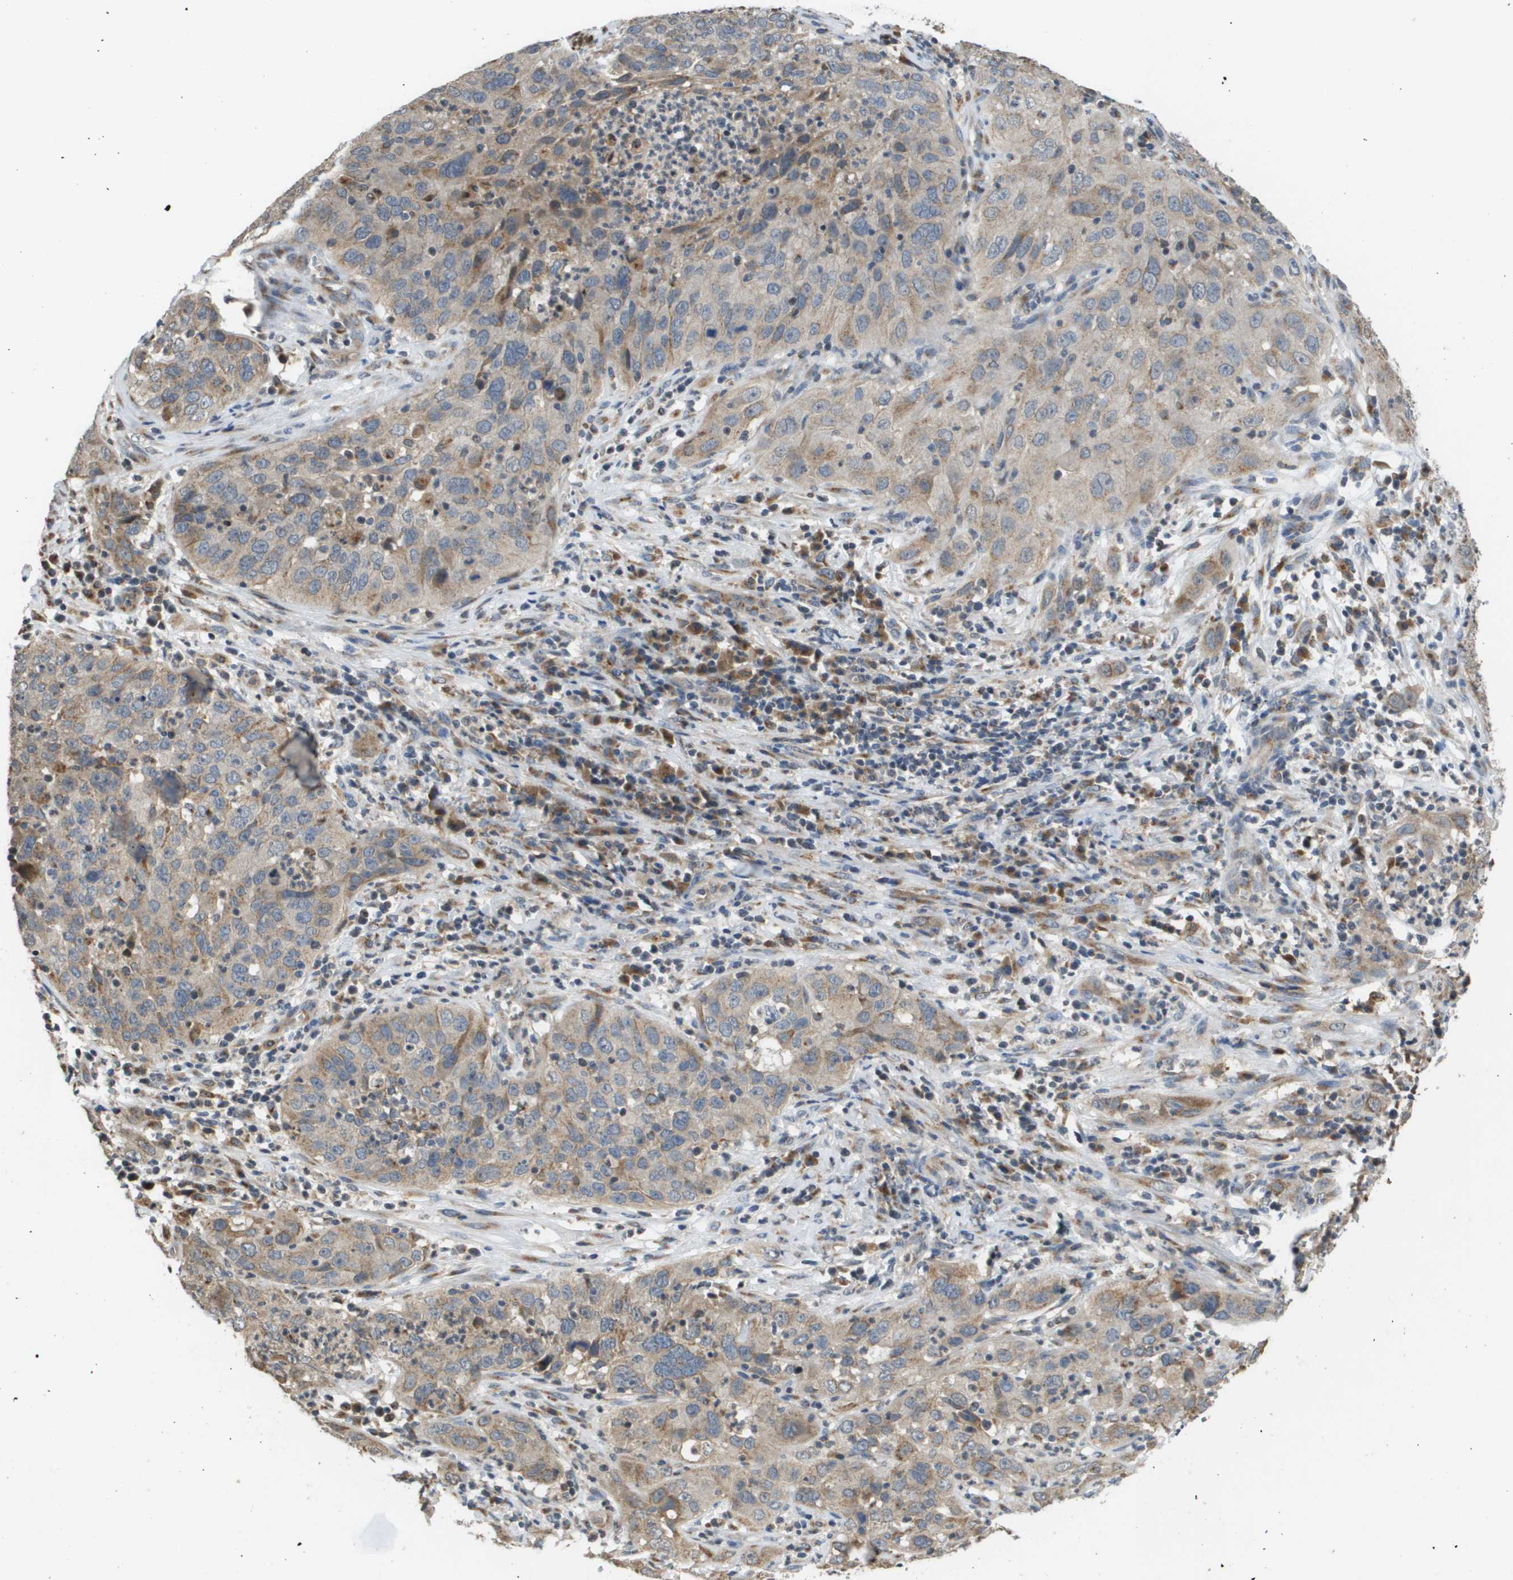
{"staining": {"intensity": "weak", "quantity": "25%-75%", "location": "cytoplasmic/membranous"}, "tissue": "cervical cancer", "cell_type": "Tumor cells", "image_type": "cancer", "snomed": [{"axis": "morphology", "description": "Squamous cell carcinoma, NOS"}, {"axis": "topography", "description": "Cervix"}], "caption": "High-magnification brightfield microscopy of squamous cell carcinoma (cervical) stained with DAB (3,3'-diaminobenzidine) (brown) and counterstained with hematoxylin (blue). tumor cells exhibit weak cytoplasmic/membranous expression is present in approximately25%-75% of cells.", "gene": "PCK1", "patient": {"sex": "female", "age": 32}}